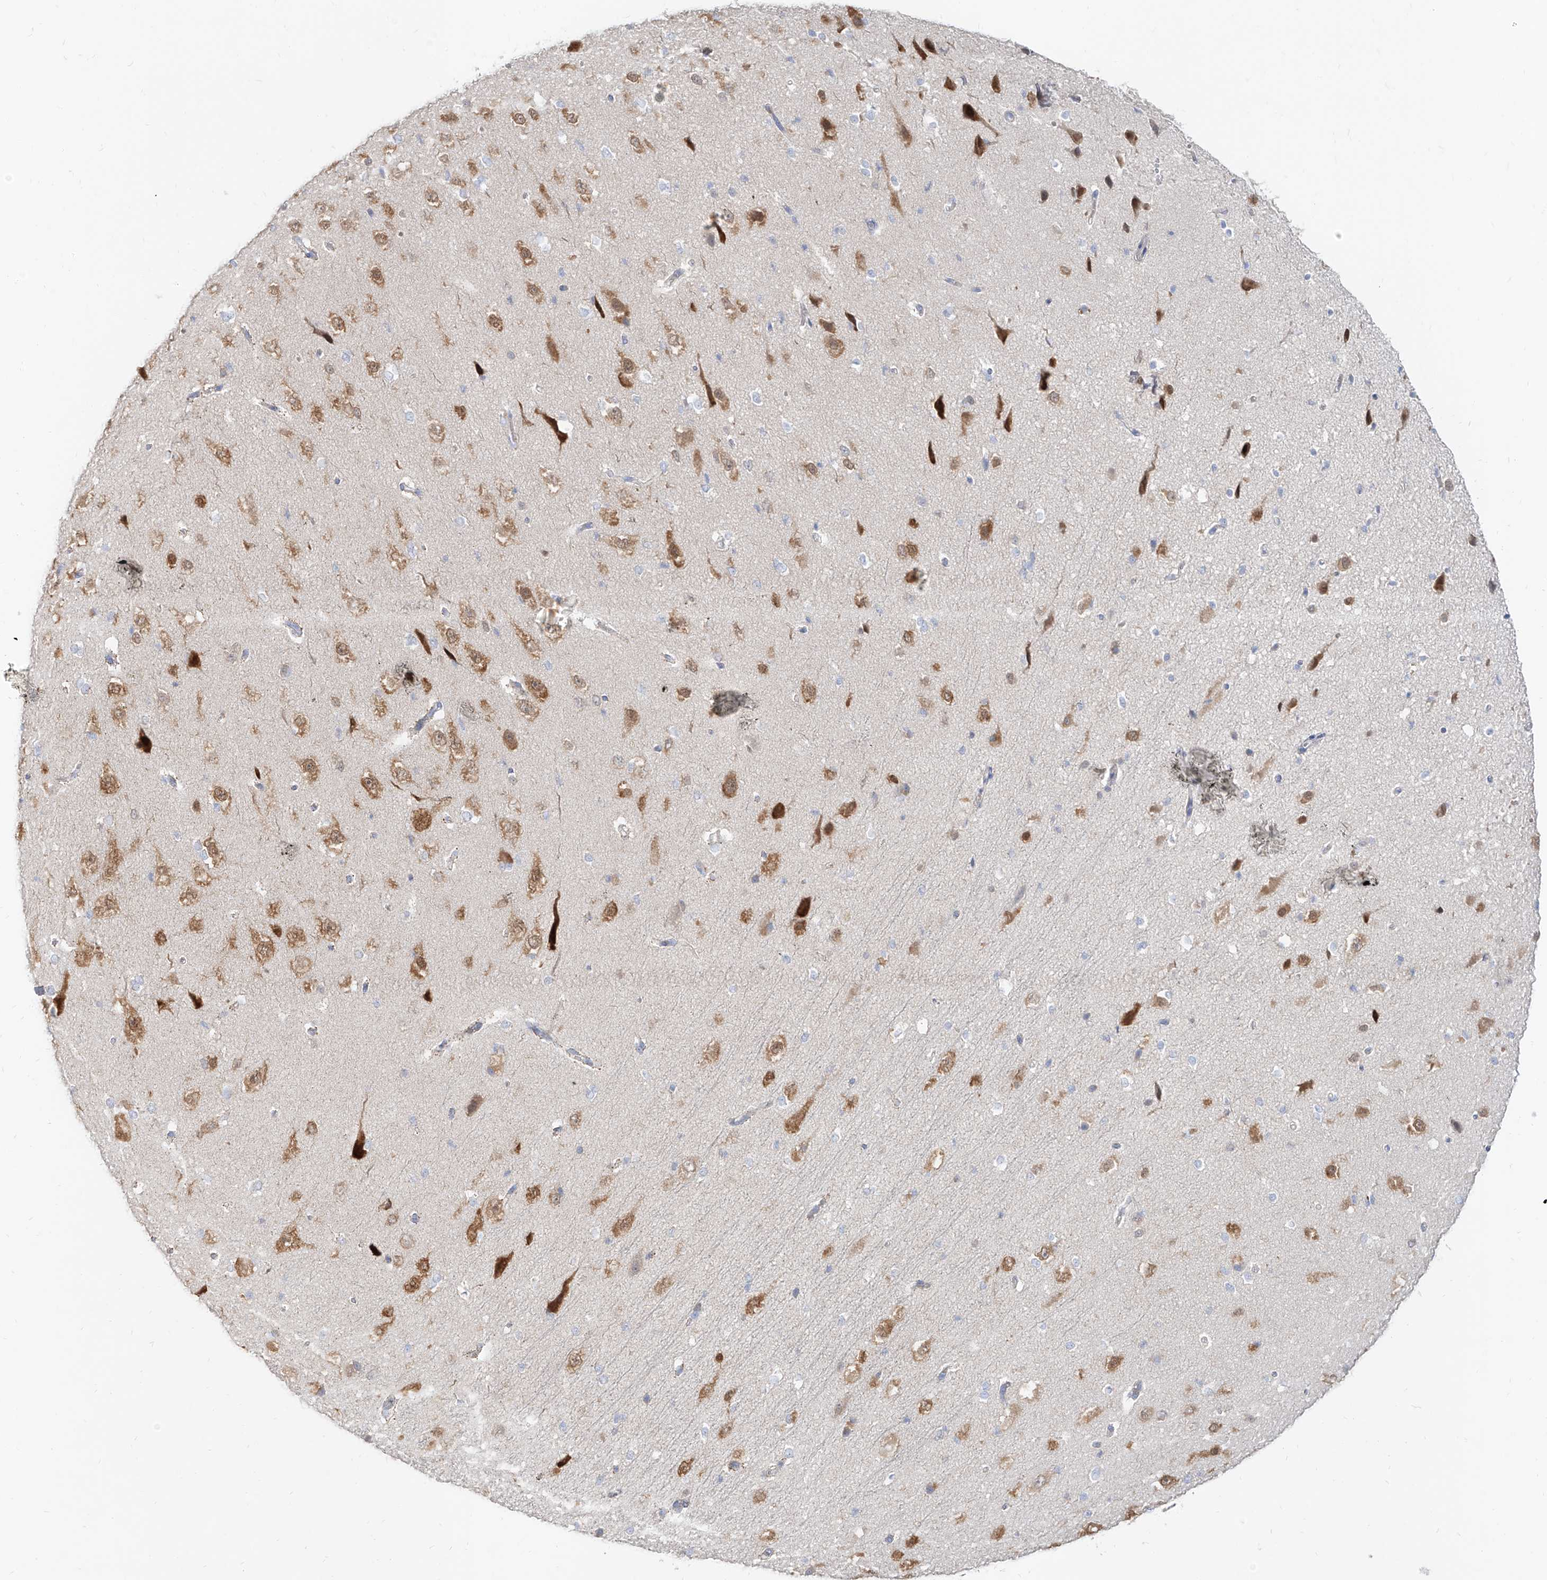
{"staining": {"intensity": "negative", "quantity": "none", "location": "none"}, "tissue": "cerebral cortex", "cell_type": "Endothelial cells", "image_type": "normal", "snomed": [{"axis": "morphology", "description": "Normal tissue, NOS"}, {"axis": "morphology", "description": "Developmental malformation"}, {"axis": "topography", "description": "Cerebral cortex"}], "caption": "This is a histopathology image of immunohistochemistry (IHC) staining of benign cerebral cortex, which shows no staining in endothelial cells. The staining was performed using DAB to visualize the protein expression in brown, while the nuclei were stained in blue with hematoxylin (Magnification: 20x).", "gene": "RBFOX3", "patient": {"sex": "female", "age": 30}}